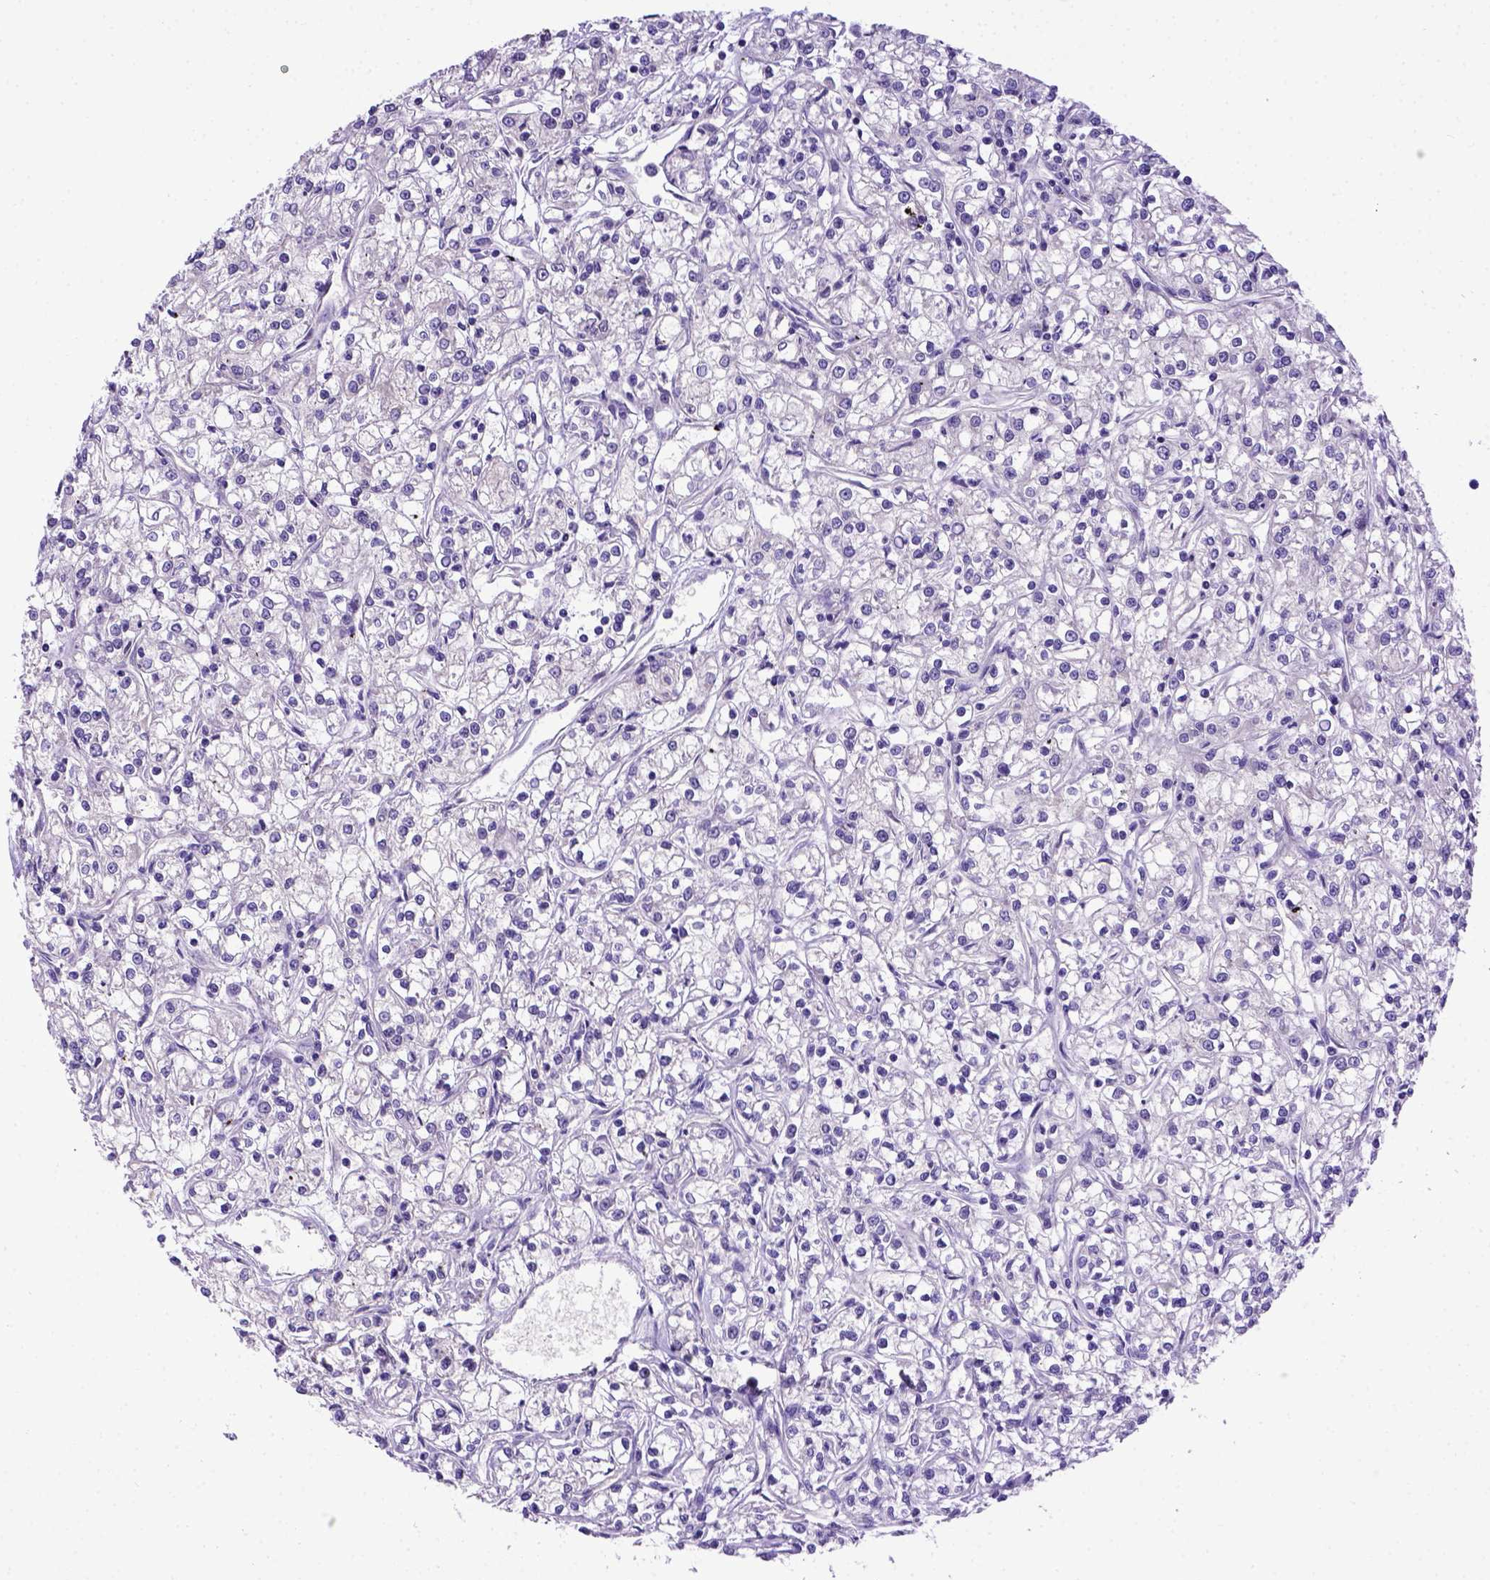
{"staining": {"intensity": "negative", "quantity": "none", "location": "none"}, "tissue": "renal cancer", "cell_type": "Tumor cells", "image_type": "cancer", "snomed": [{"axis": "morphology", "description": "Adenocarcinoma, NOS"}, {"axis": "topography", "description": "Kidney"}], "caption": "Immunohistochemistry image of neoplastic tissue: renal cancer (adenocarcinoma) stained with DAB (3,3'-diaminobenzidine) displays no significant protein staining in tumor cells.", "gene": "ADAM12", "patient": {"sex": "female", "age": 59}}